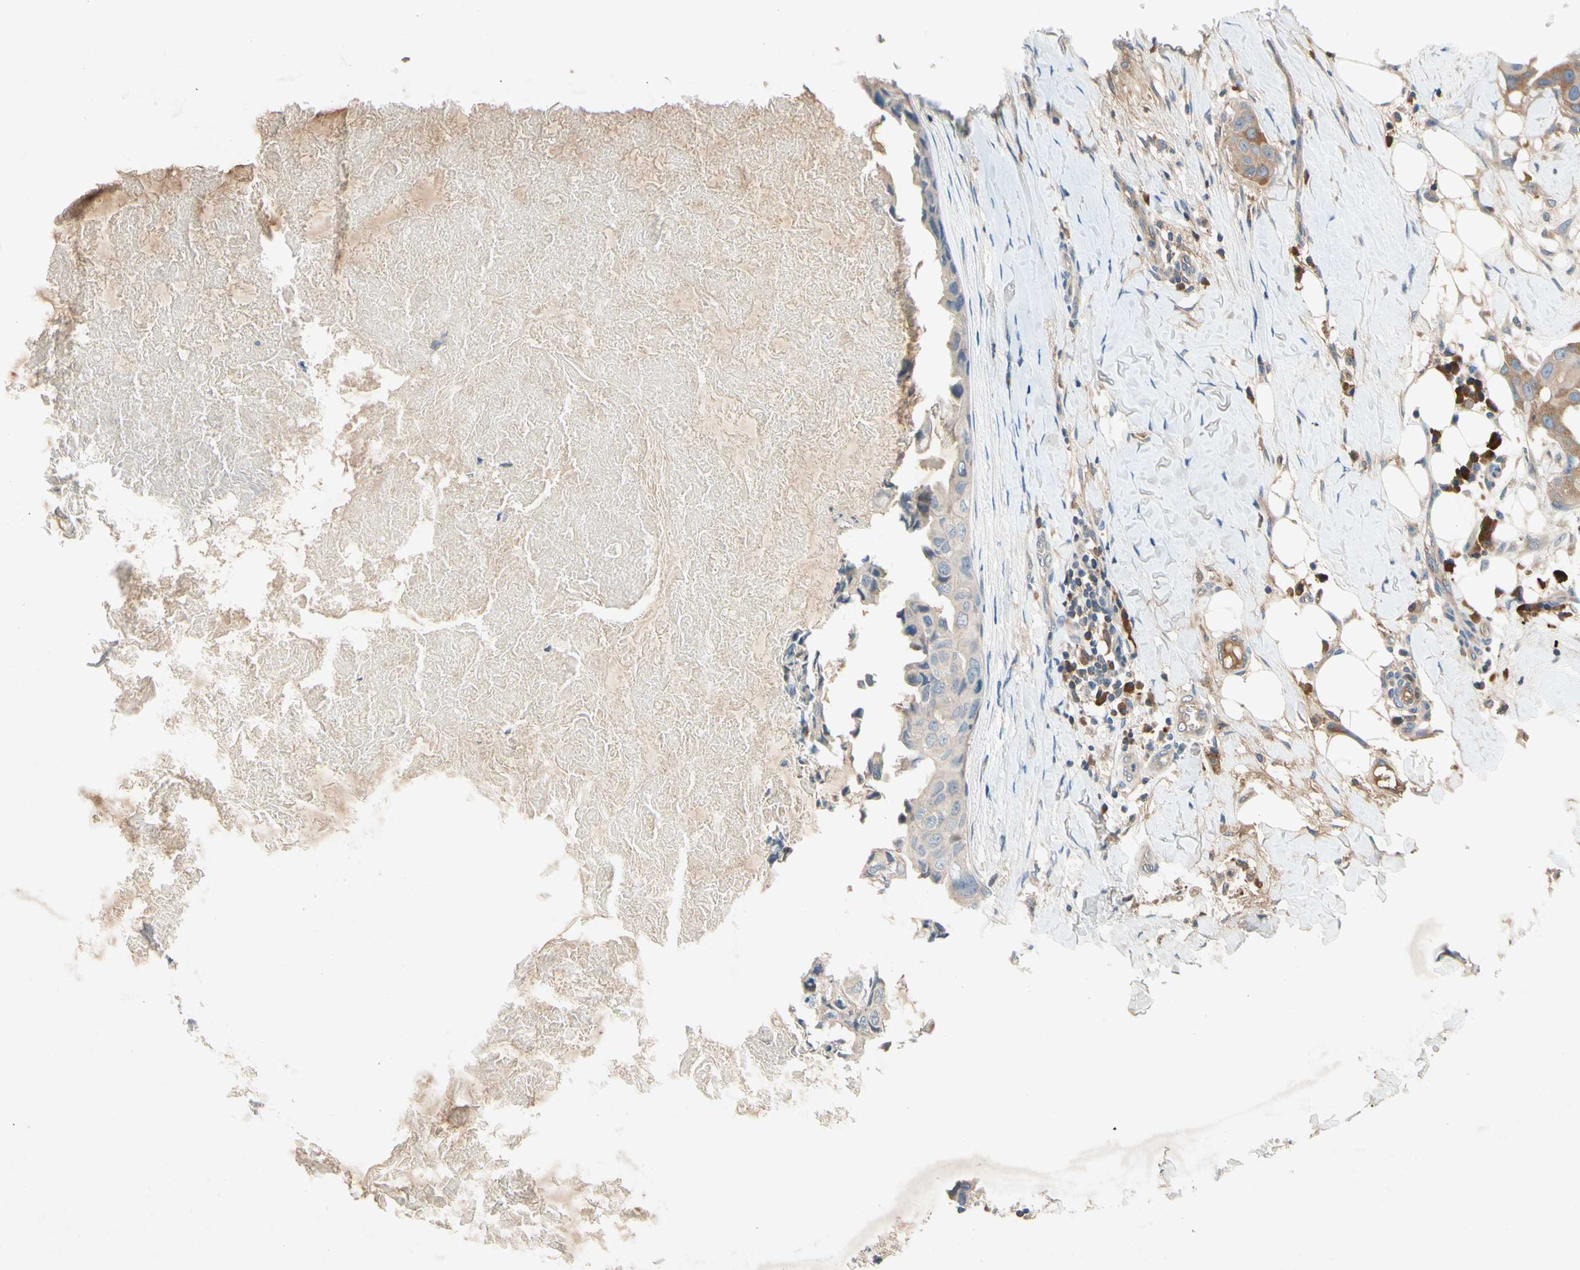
{"staining": {"intensity": "weak", "quantity": "25%-75%", "location": "cytoplasmic/membranous"}, "tissue": "breast cancer", "cell_type": "Tumor cells", "image_type": "cancer", "snomed": [{"axis": "morphology", "description": "Duct carcinoma"}, {"axis": "topography", "description": "Breast"}], "caption": "Weak cytoplasmic/membranous staining for a protein is present in about 25%-75% of tumor cells of infiltrating ductal carcinoma (breast) using IHC.", "gene": "IL1RL1", "patient": {"sex": "female", "age": 40}}